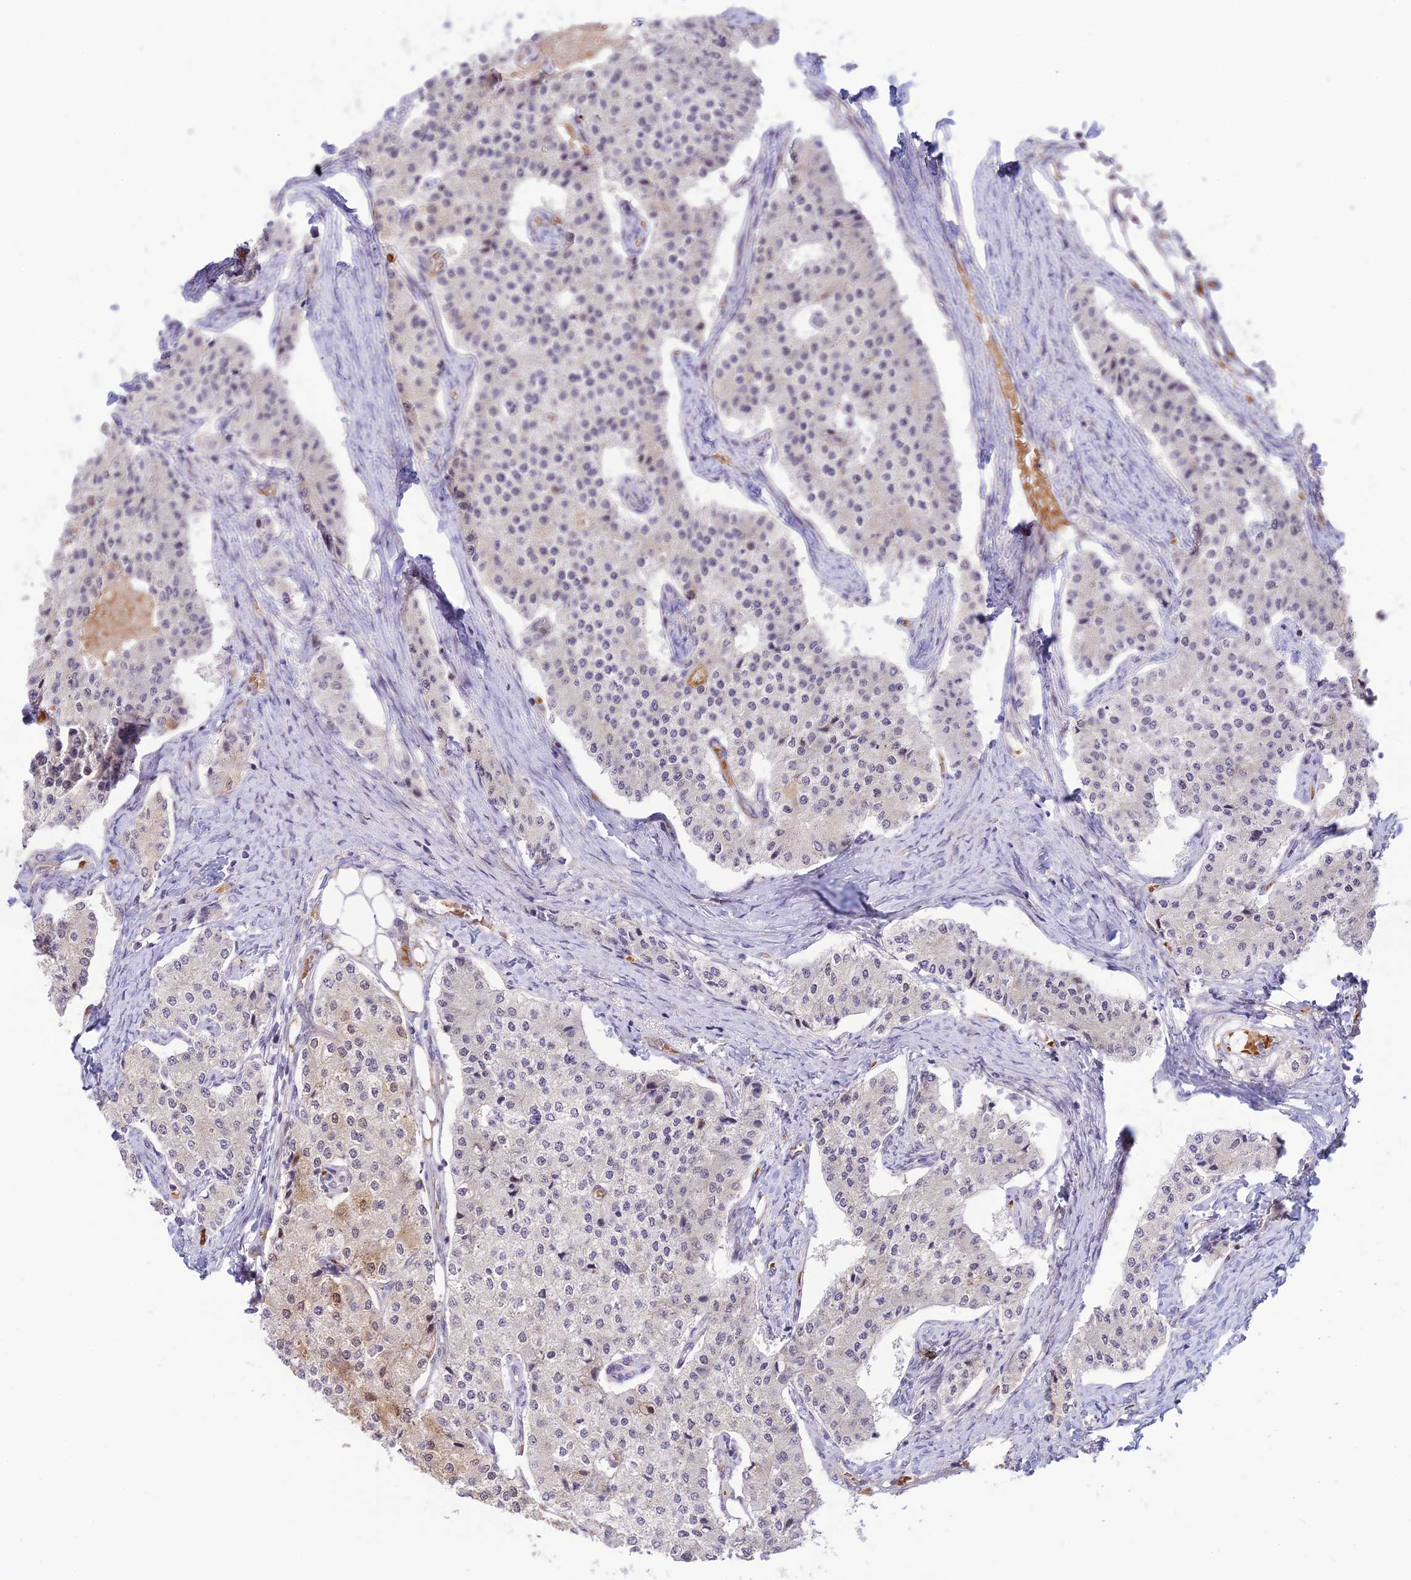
{"staining": {"intensity": "negative", "quantity": "none", "location": "none"}, "tissue": "carcinoid", "cell_type": "Tumor cells", "image_type": "cancer", "snomed": [{"axis": "morphology", "description": "Carcinoid, malignant, NOS"}, {"axis": "topography", "description": "Colon"}], "caption": "High magnification brightfield microscopy of malignant carcinoid stained with DAB (3,3'-diaminobenzidine) (brown) and counterstained with hematoxylin (blue): tumor cells show no significant expression.", "gene": "ASPDH", "patient": {"sex": "female", "age": 52}}